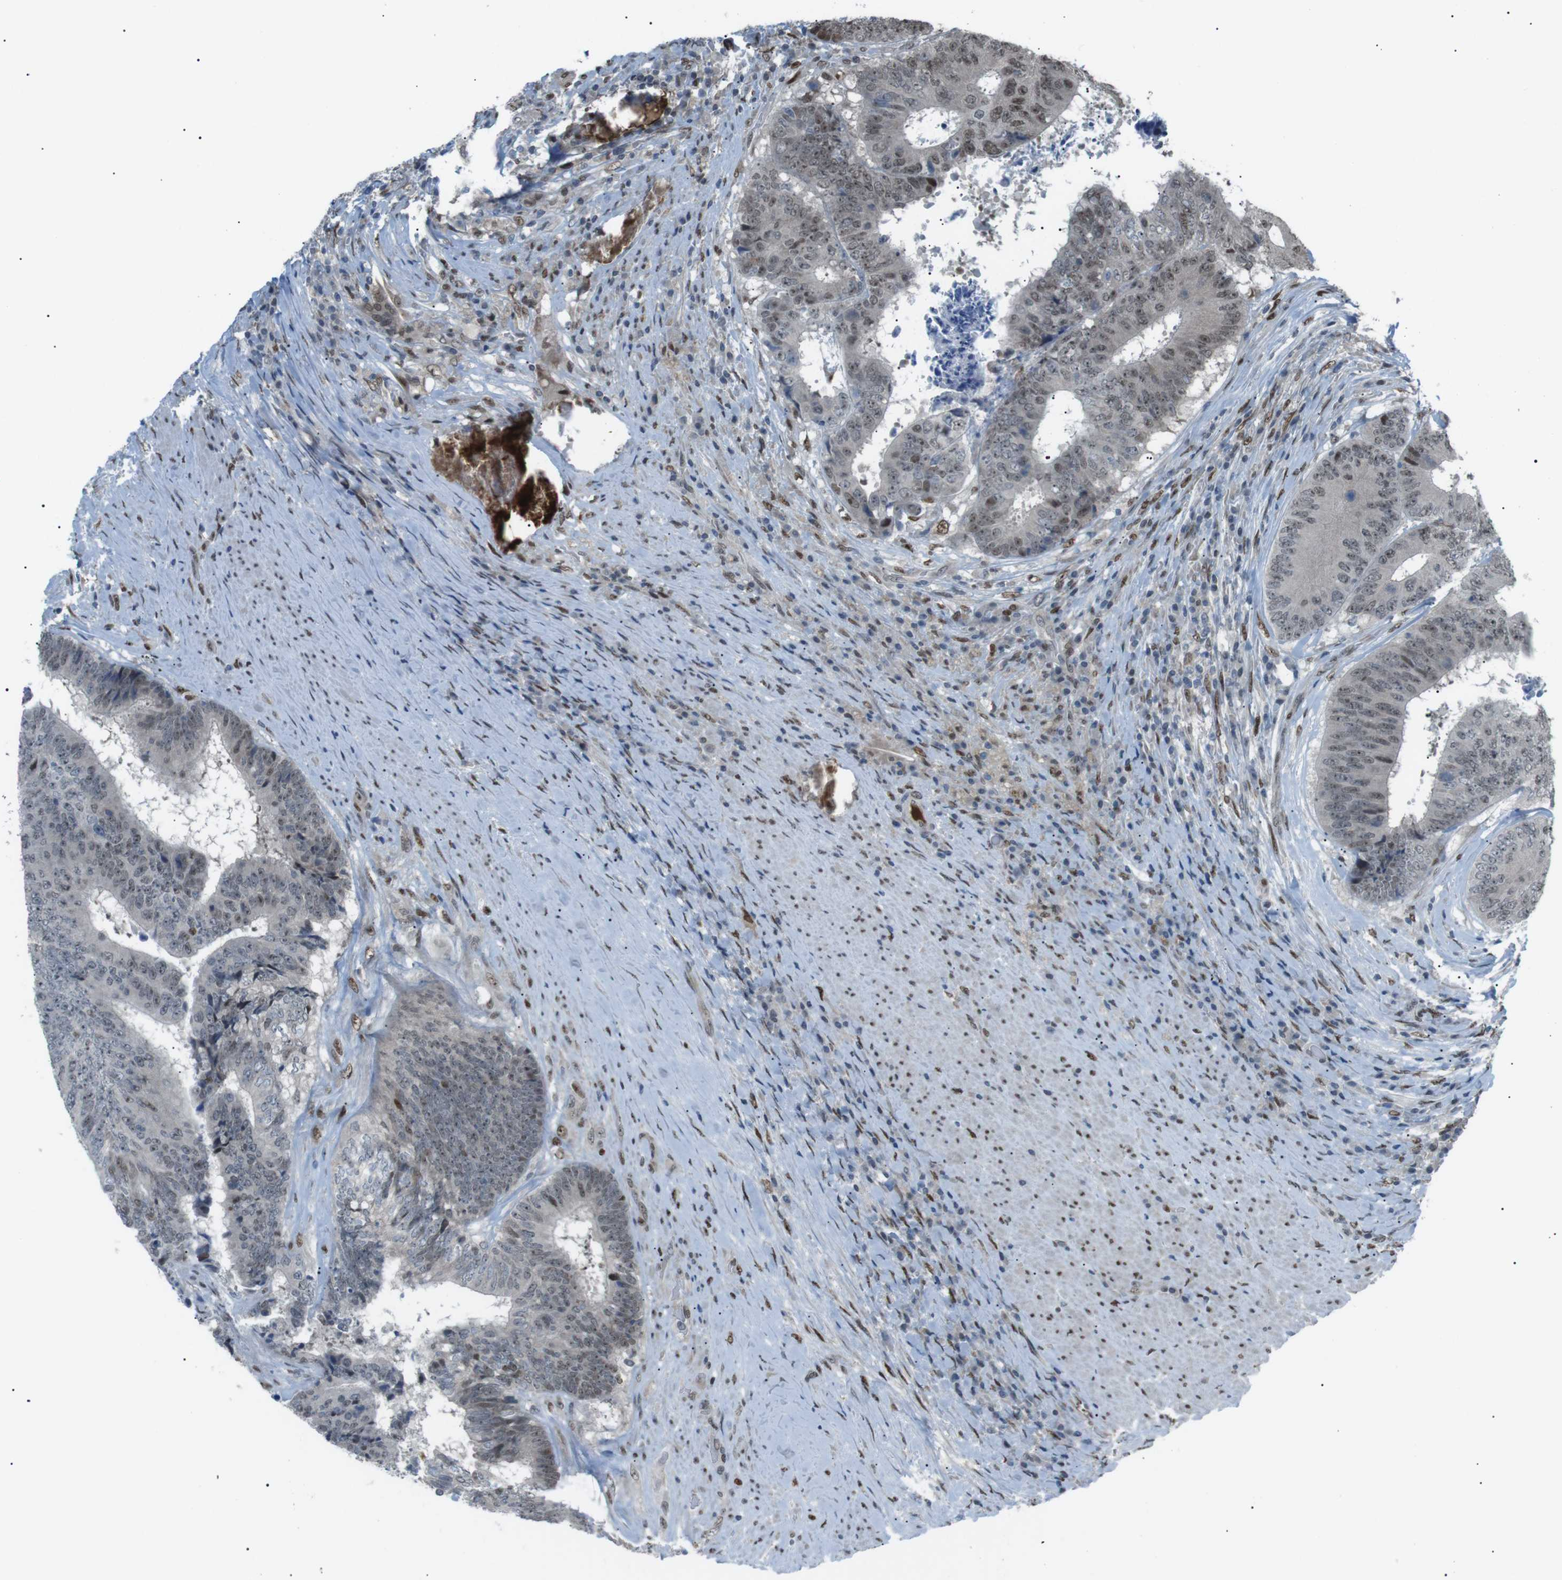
{"staining": {"intensity": "weak", "quantity": ">75%", "location": "nuclear"}, "tissue": "colorectal cancer", "cell_type": "Tumor cells", "image_type": "cancer", "snomed": [{"axis": "morphology", "description": "Adenocarcinoma, NOS"}, {"axis": "topography", "description": "Rectum"}], "caption": "Weak nuclear expression for a protein is present in about >75% of tumor cells of colorectal adenocarcinoma using IHC.", "gene": "SRPK2", "patient": {"sex": "male", "age": 72}}